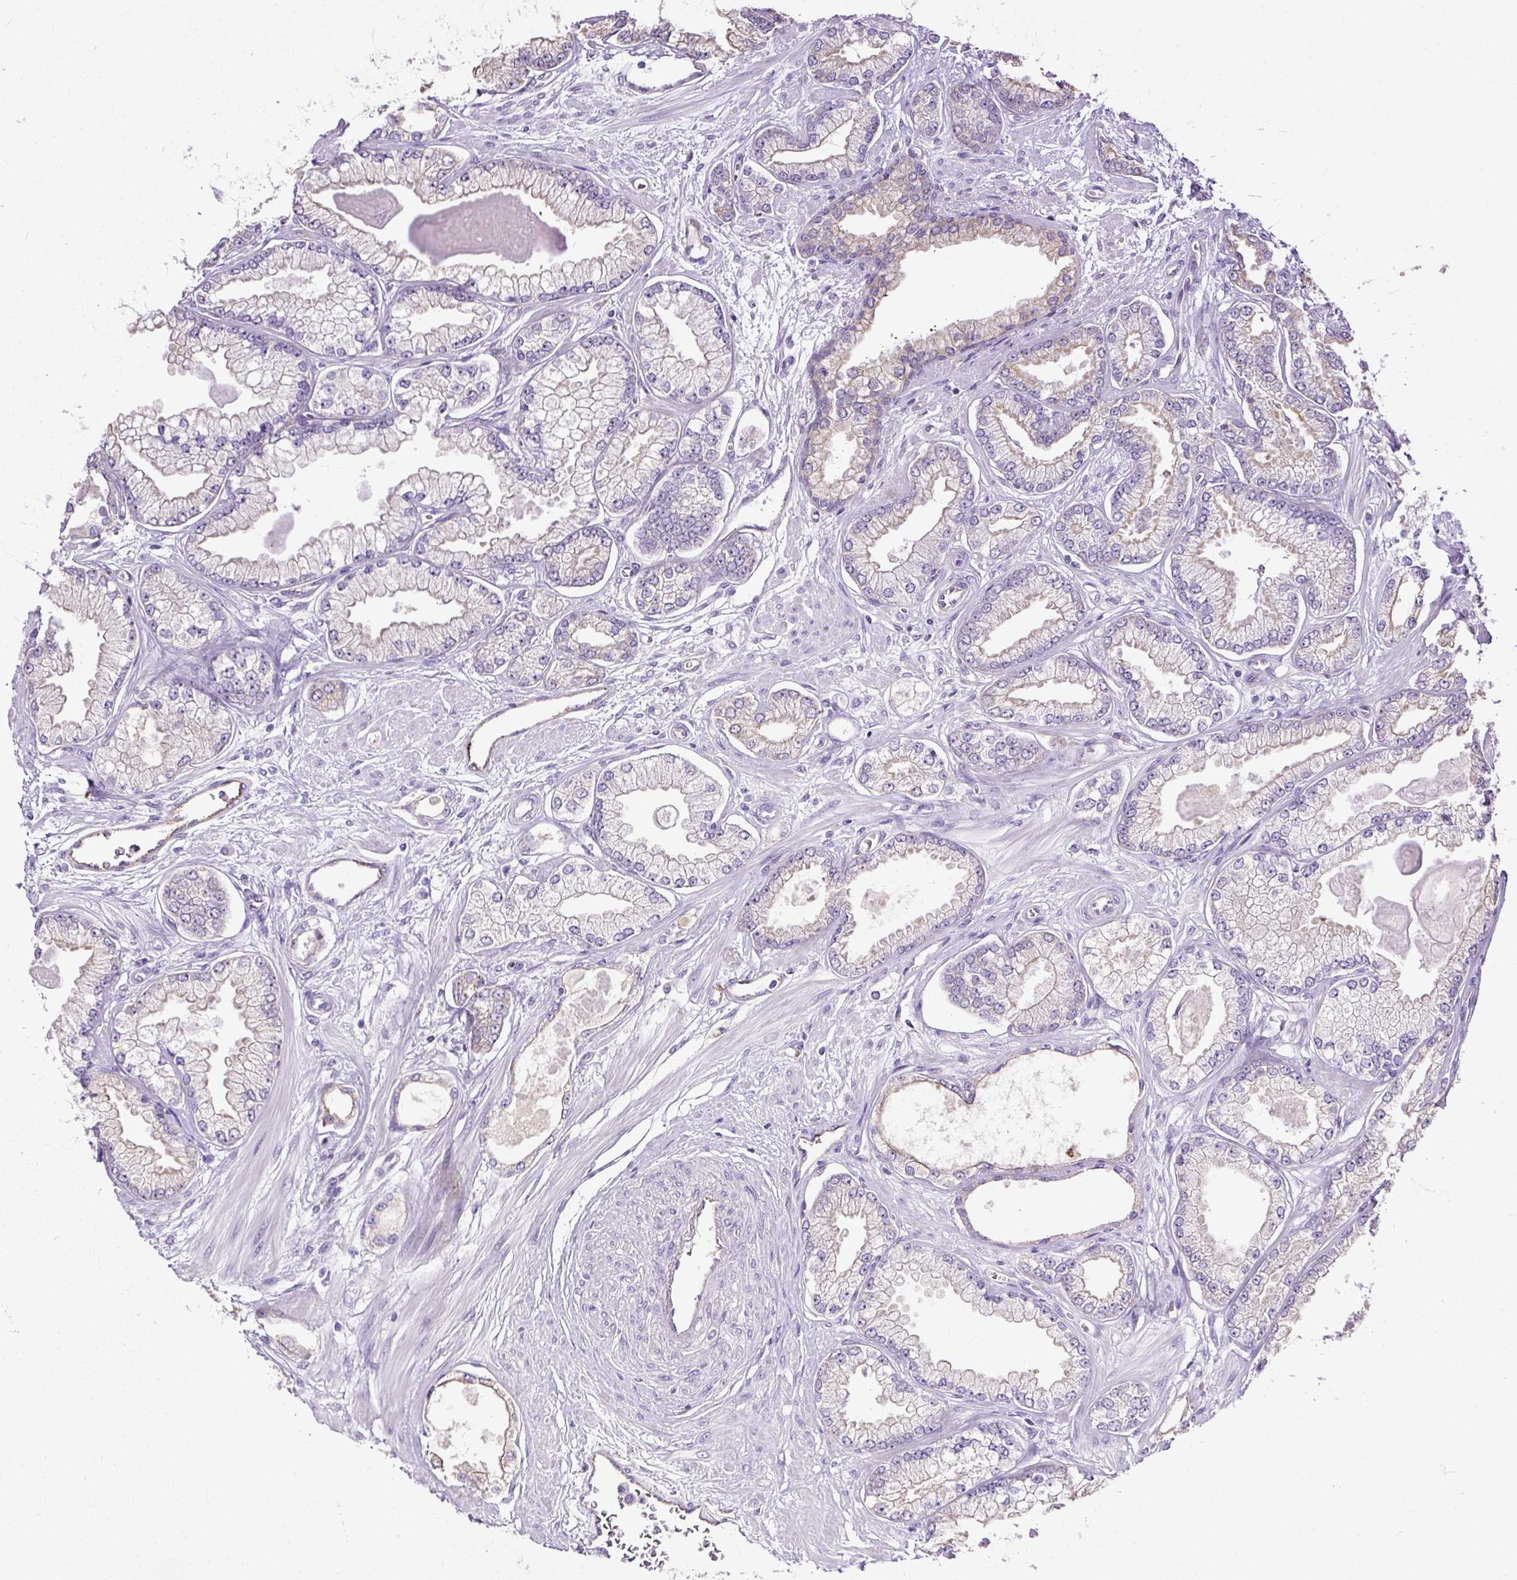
{"staining": {"intensity": "negative", "quantity": "none", "location": "none"}, "tissue": "prostate cancer", "cell_type": "Tumor cells", "image_type": "cancer", "snomed": [{"axis": "morphology", "description": "Adenocarcinoma, Low grade"}, {"axis": "topography", "description": "Prostate"}], "caption": "A micrograph of human prostate adenocarcinoma (low-grade) is negative for staining in tumor cells.", "gene": "MAGEB16", "patient": {"sex": "male", "age": 64}}